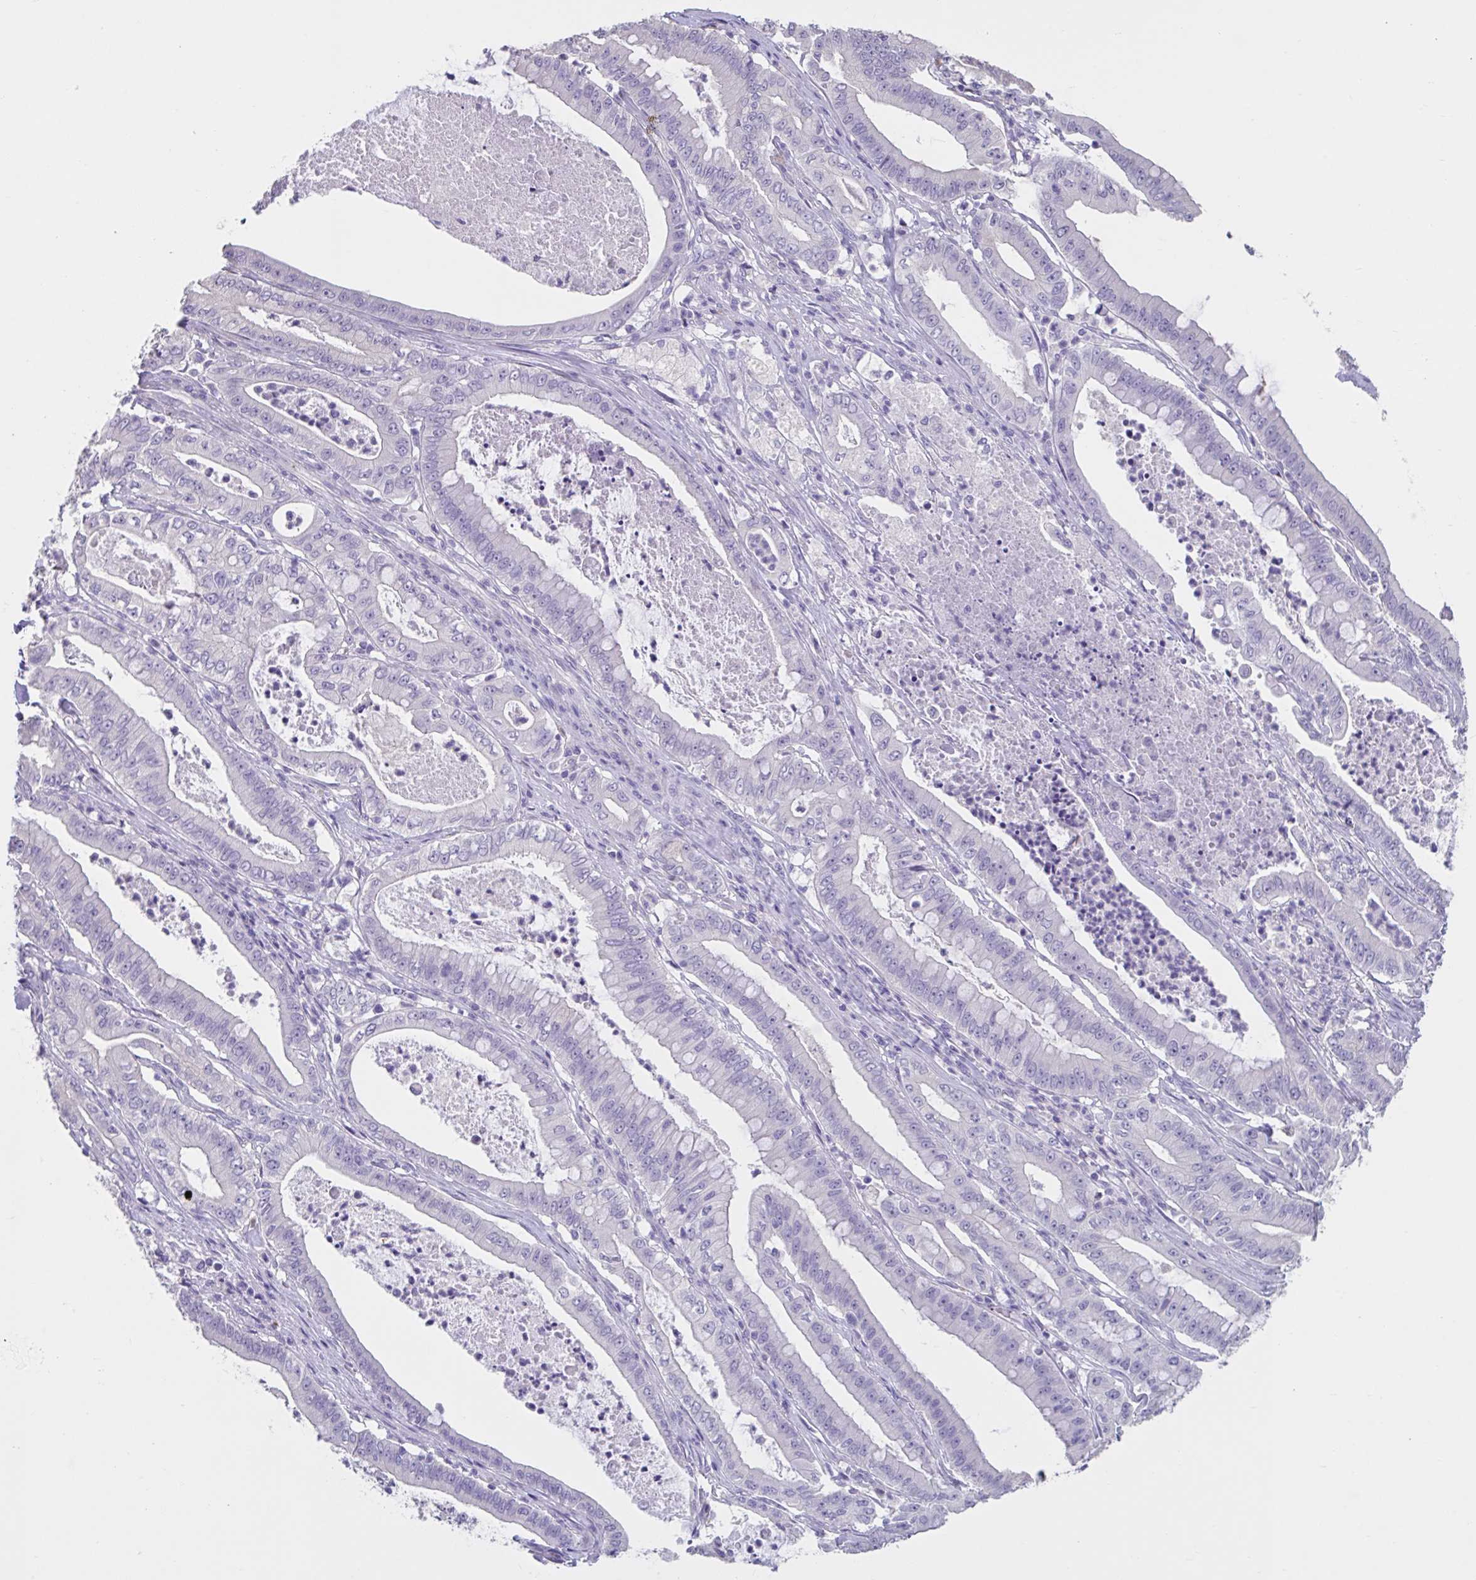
{"staining": {"intensity": "negative", "quantity": "none", "location": "none"}, "tissue": "pancreatic cancer", "cell_type": "Tumor cells", "image_type": "cancer", "snomed": [{"axis": "morphology", "description": "Adenocarcinoma, NOS"}, {"axis": "topography", "description": "Pancreas"}], "caption": "Tumor cells show no significant protein staining in pancreatic adenocarcinoma.", "gene": "GPR162", "patient": {"sex": "male", "age": 71}}